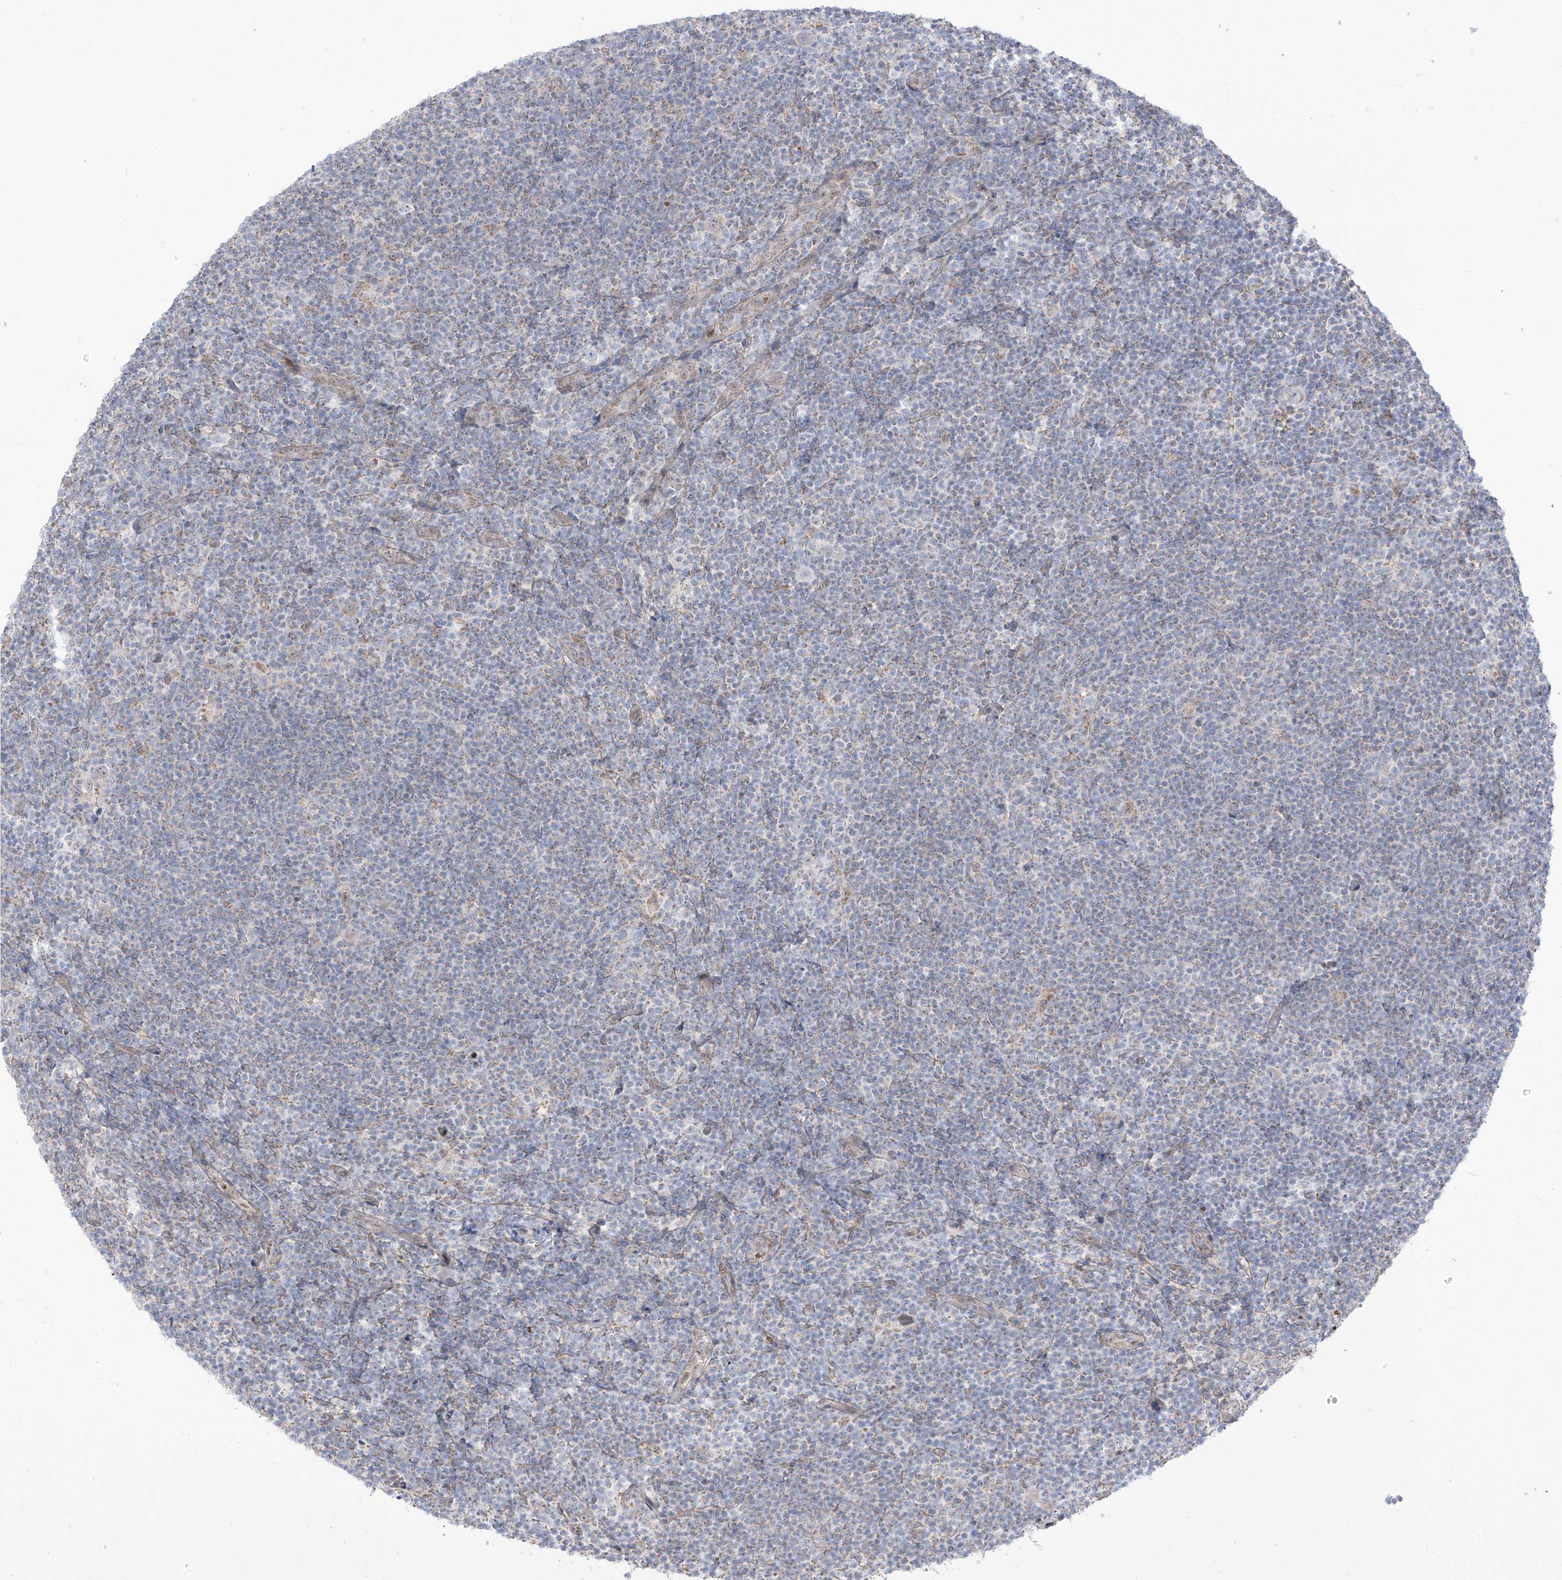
{"staining": {"intensity": "negative", "quantity": "none", "location": "none"}, "tissue": "lymphoma", "cell_type": "Tumor cells", "image_type": "cancer", "snomed": [{"axis": "morphology", "description": "Hodgkin's disease, NOS"}, {"axis": "topography", "description": "Lymph node"}], "caption": "Lymphoma was stained to show a protein in brown. There is no significant expression in tumor cells.", "gene": "ARHGEF40", "patient": {"sex": "female", "age": 57}}